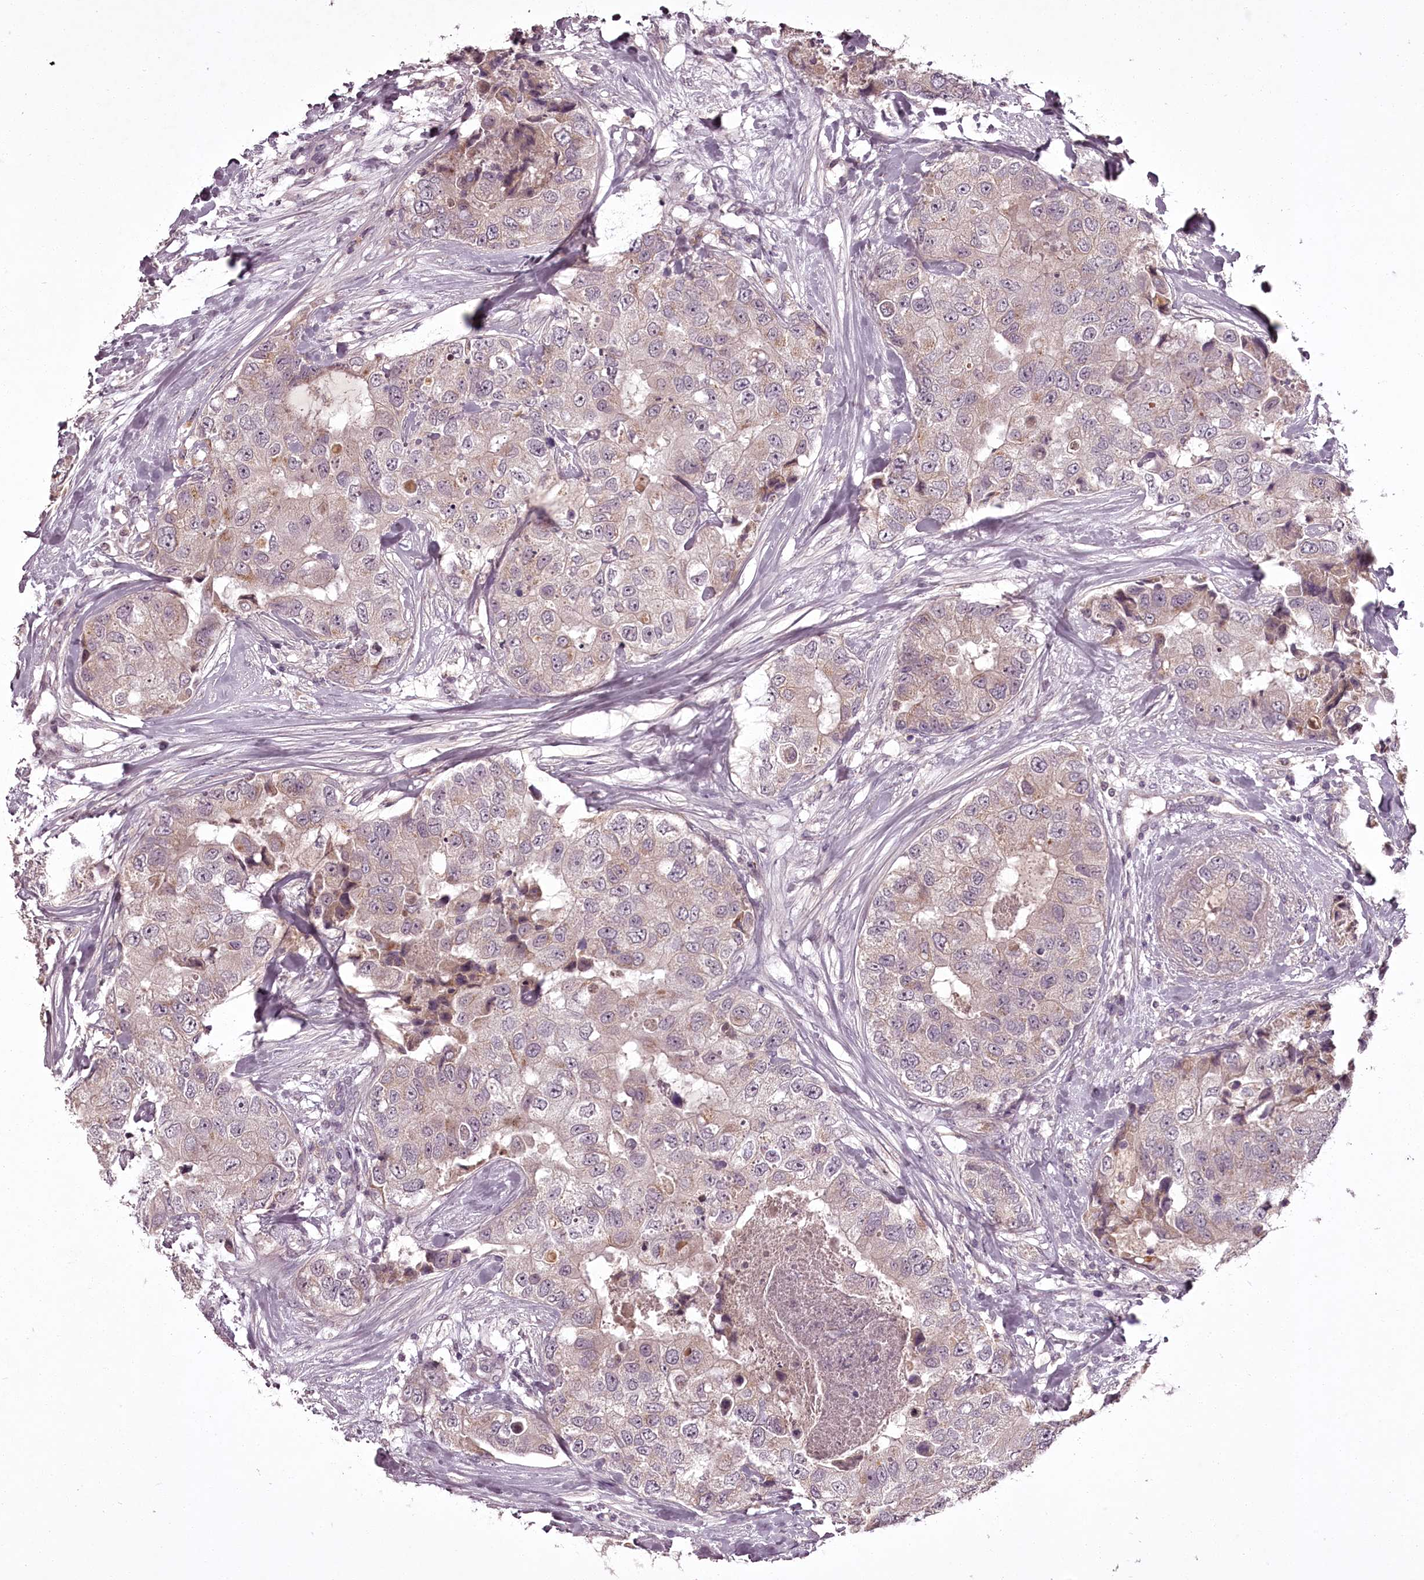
{"staining": {"intensity": "moderate", "quantity": "<25%", "location": "cytoplasmic/membranous"}, "tissue": "breast cancer", "cell_type": "Tumor cells", "image_type": "cancer", "snomed": [{"axis": "morphology", "description": "Duct carcinoma"}, {"axis": "topography", "description": "Breast"}], "caption": "A brown stain shows moderate cytoplasmic/membranous expression of a protein in breast infiltrating ductal carcinoma tumor cells.", "gene": "RBMXL2", "patient": {"sex": "female", "age": 62}}